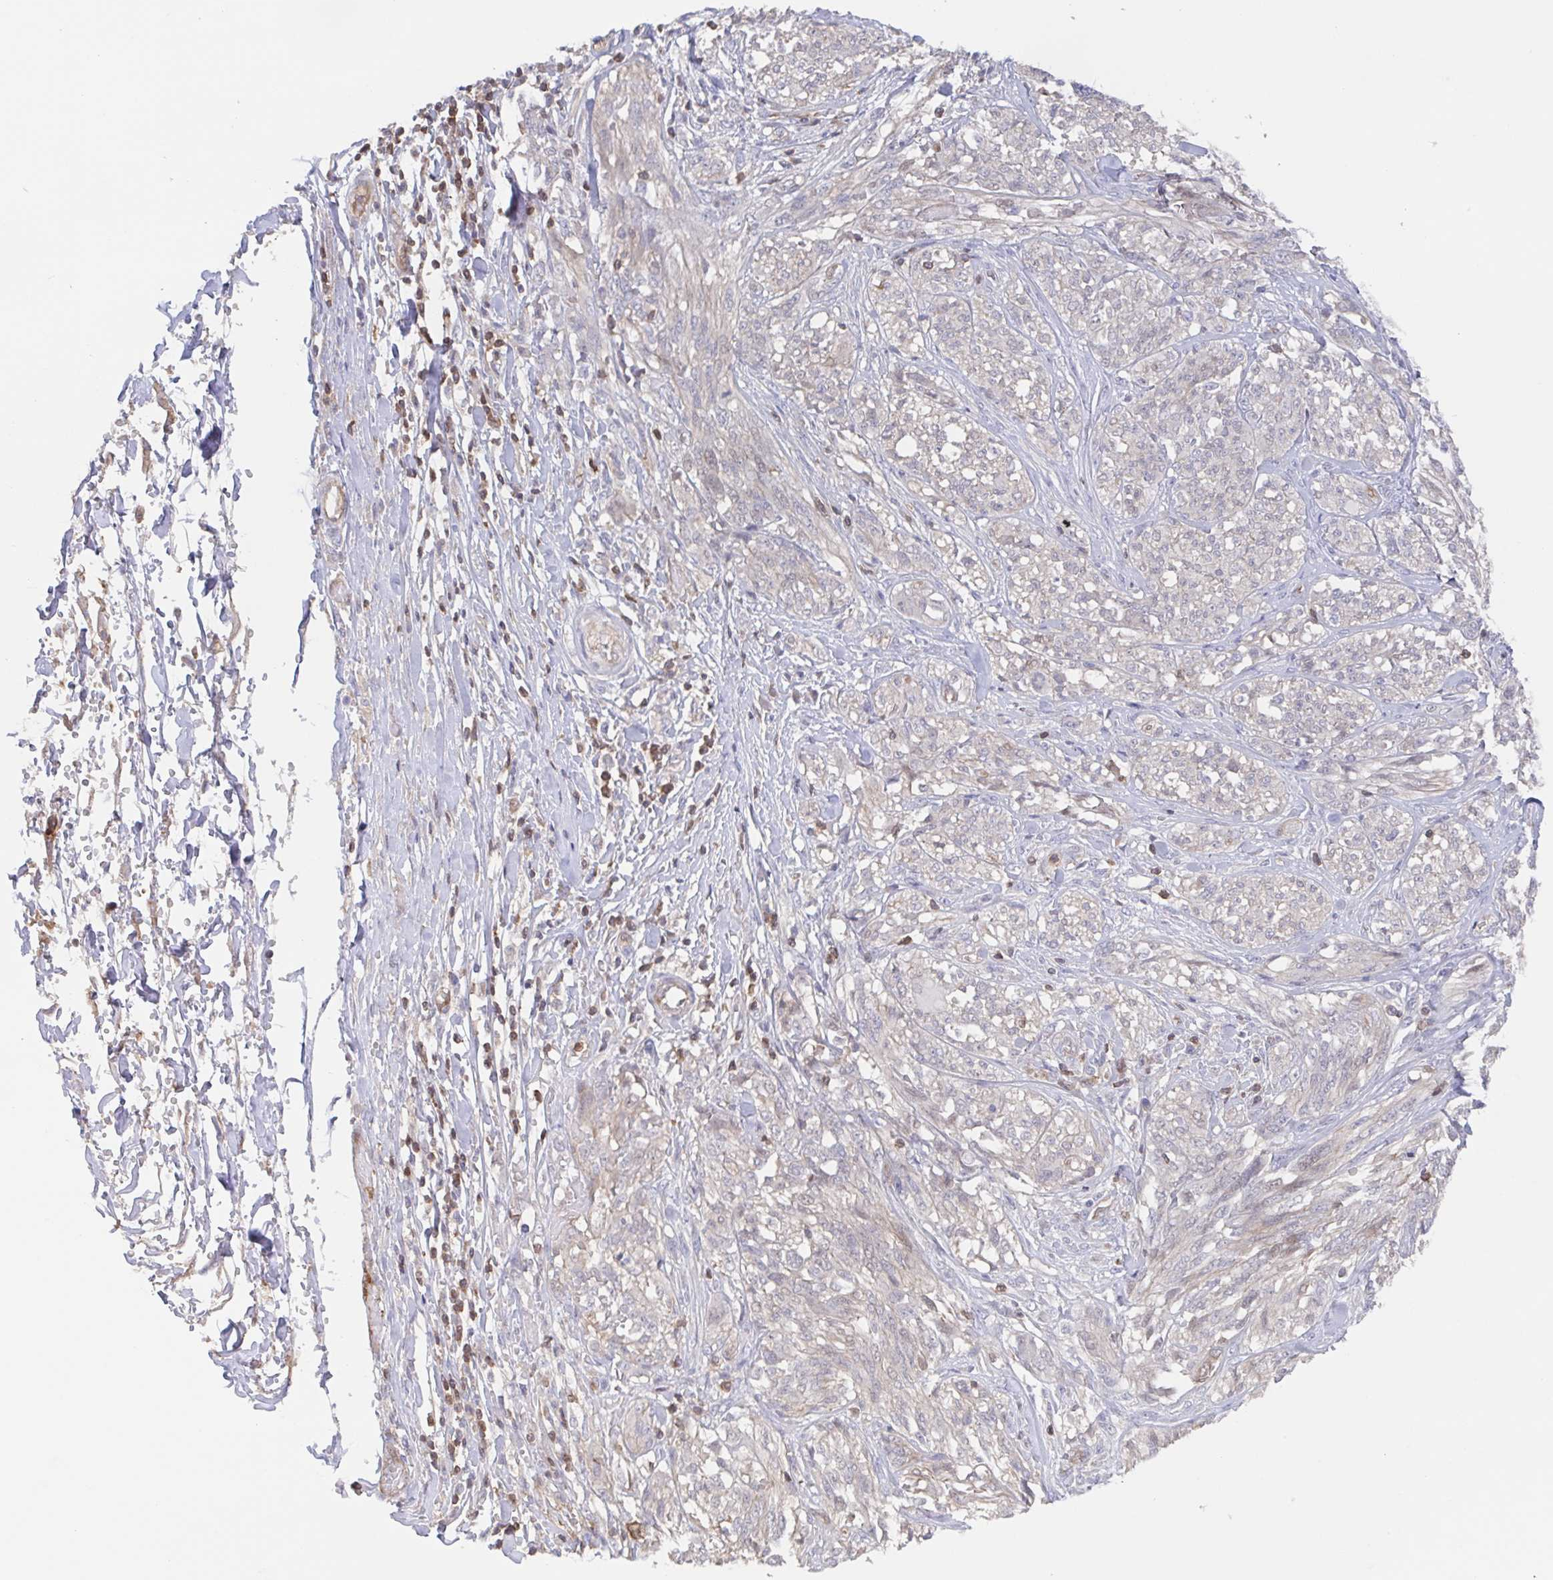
{"staining": {"intensity": "negative", "quantity": "none", "location": "none"}, "tissue": "melanoma", "cell_type": "Tumor cells", "image_type": "cancer", "snomed": [{"axis": "morphology", "description": "Malignant melanoma, NOS"}, {"axis": "topography", "description": "Skin"}], "caption": "Immunohistochemistry image of human melanoma stained for a protein (brown), which displays no staining in tumor cells. (DAB (3,3'-diaminobenzidine) immunohistochemistry visualized using brightfield microscopy, high magnification).", "gene": "AGFG2", "patient": {"sex": "female", "age": 91}}